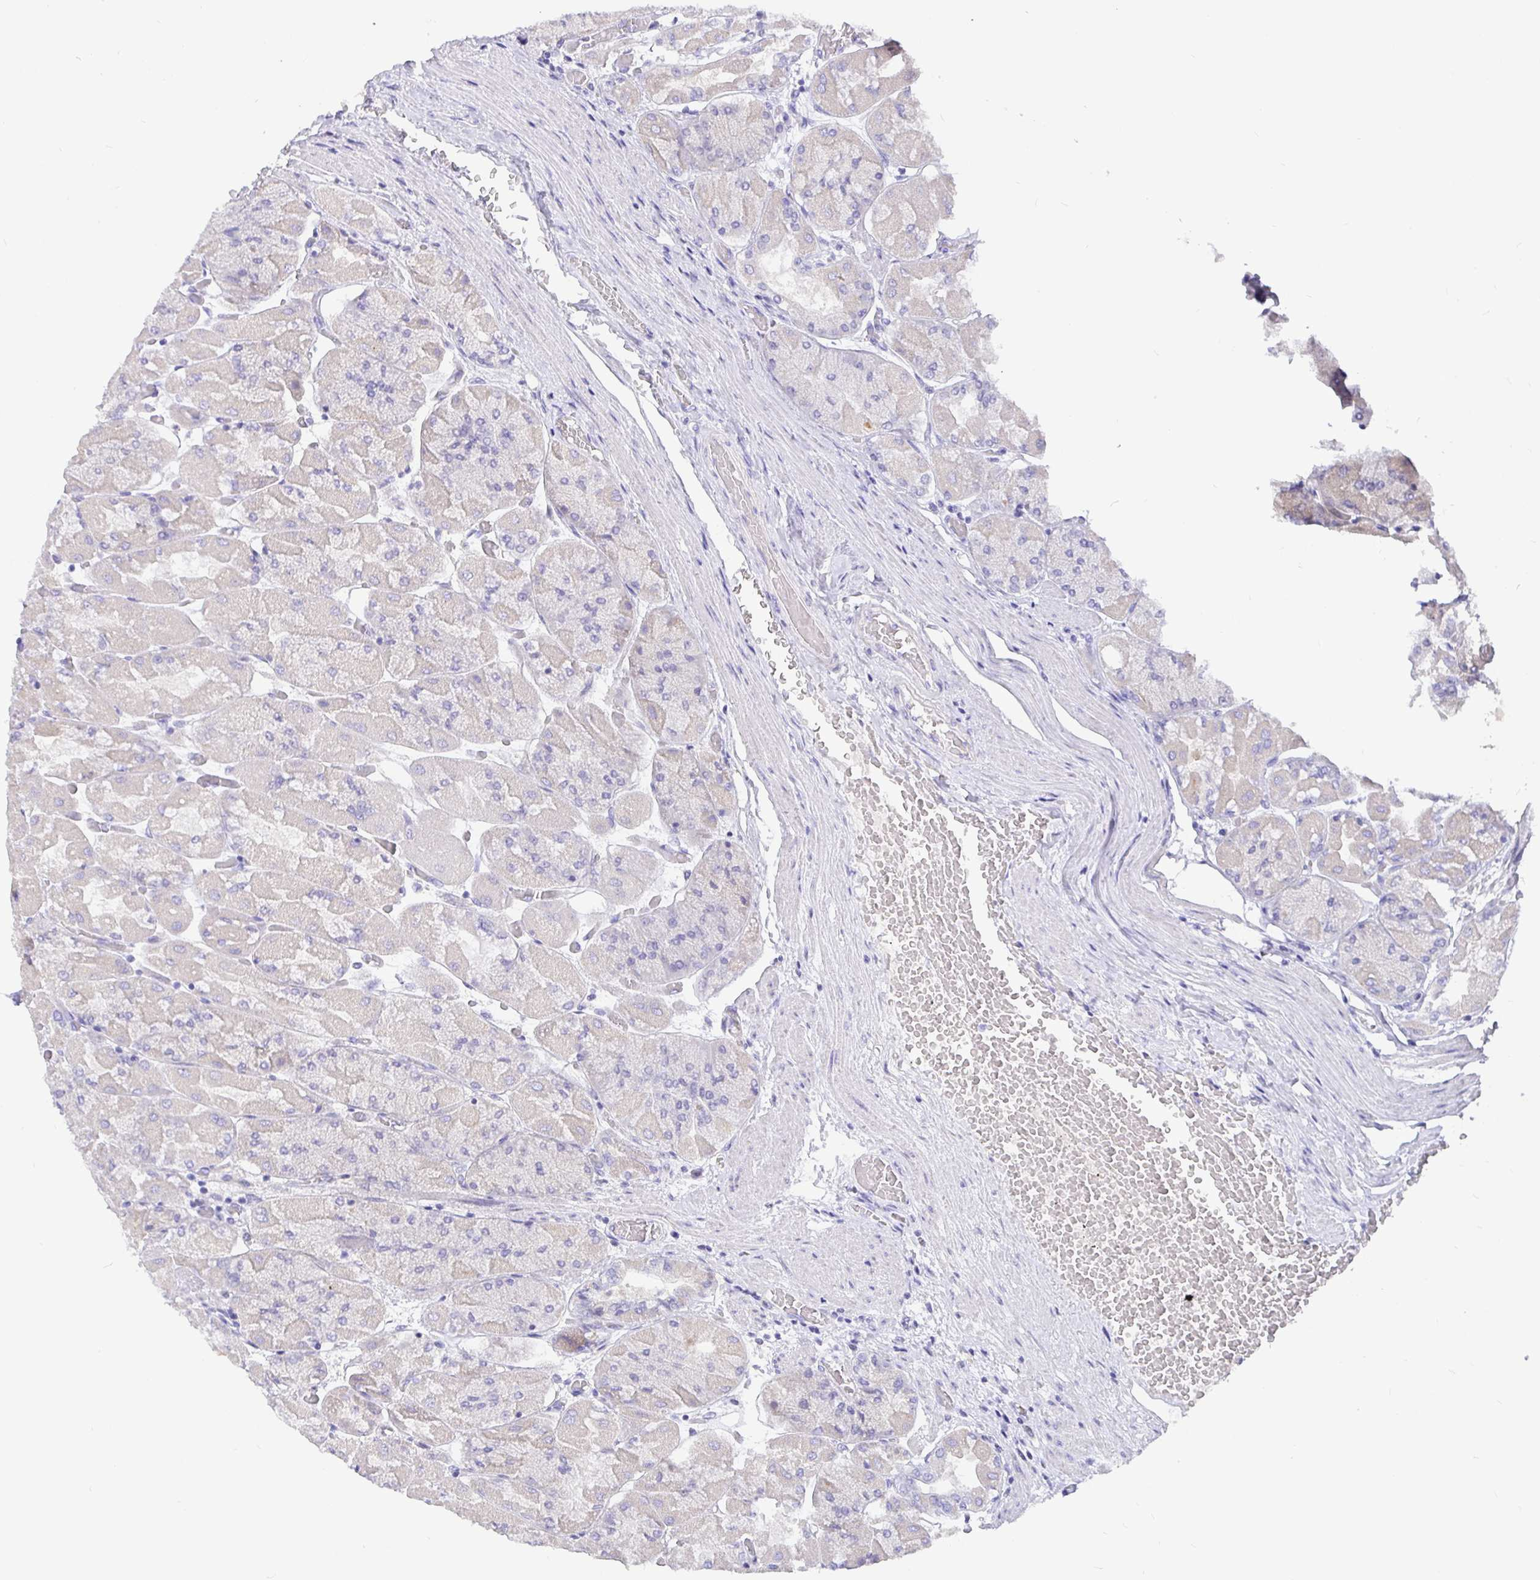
{"staining": {"intensity": "negative", "quantity": "none", "location": "none"}, "tissue": "stomach", "cell_type": "Glandular cells", "image_type": "normal", "snomed": [{"axis": "morphology", "description": "Normal tissue, NOS"}, {"axis": "topography", "description": "Stomach"}], "caption": "Immunohistochemistry photomicrograph of benign stomach stained for a protein (brown), which shows no positivity in glandular cells.", "gene": "TPTE", "patient": {"sex": "female", "age": 61}}